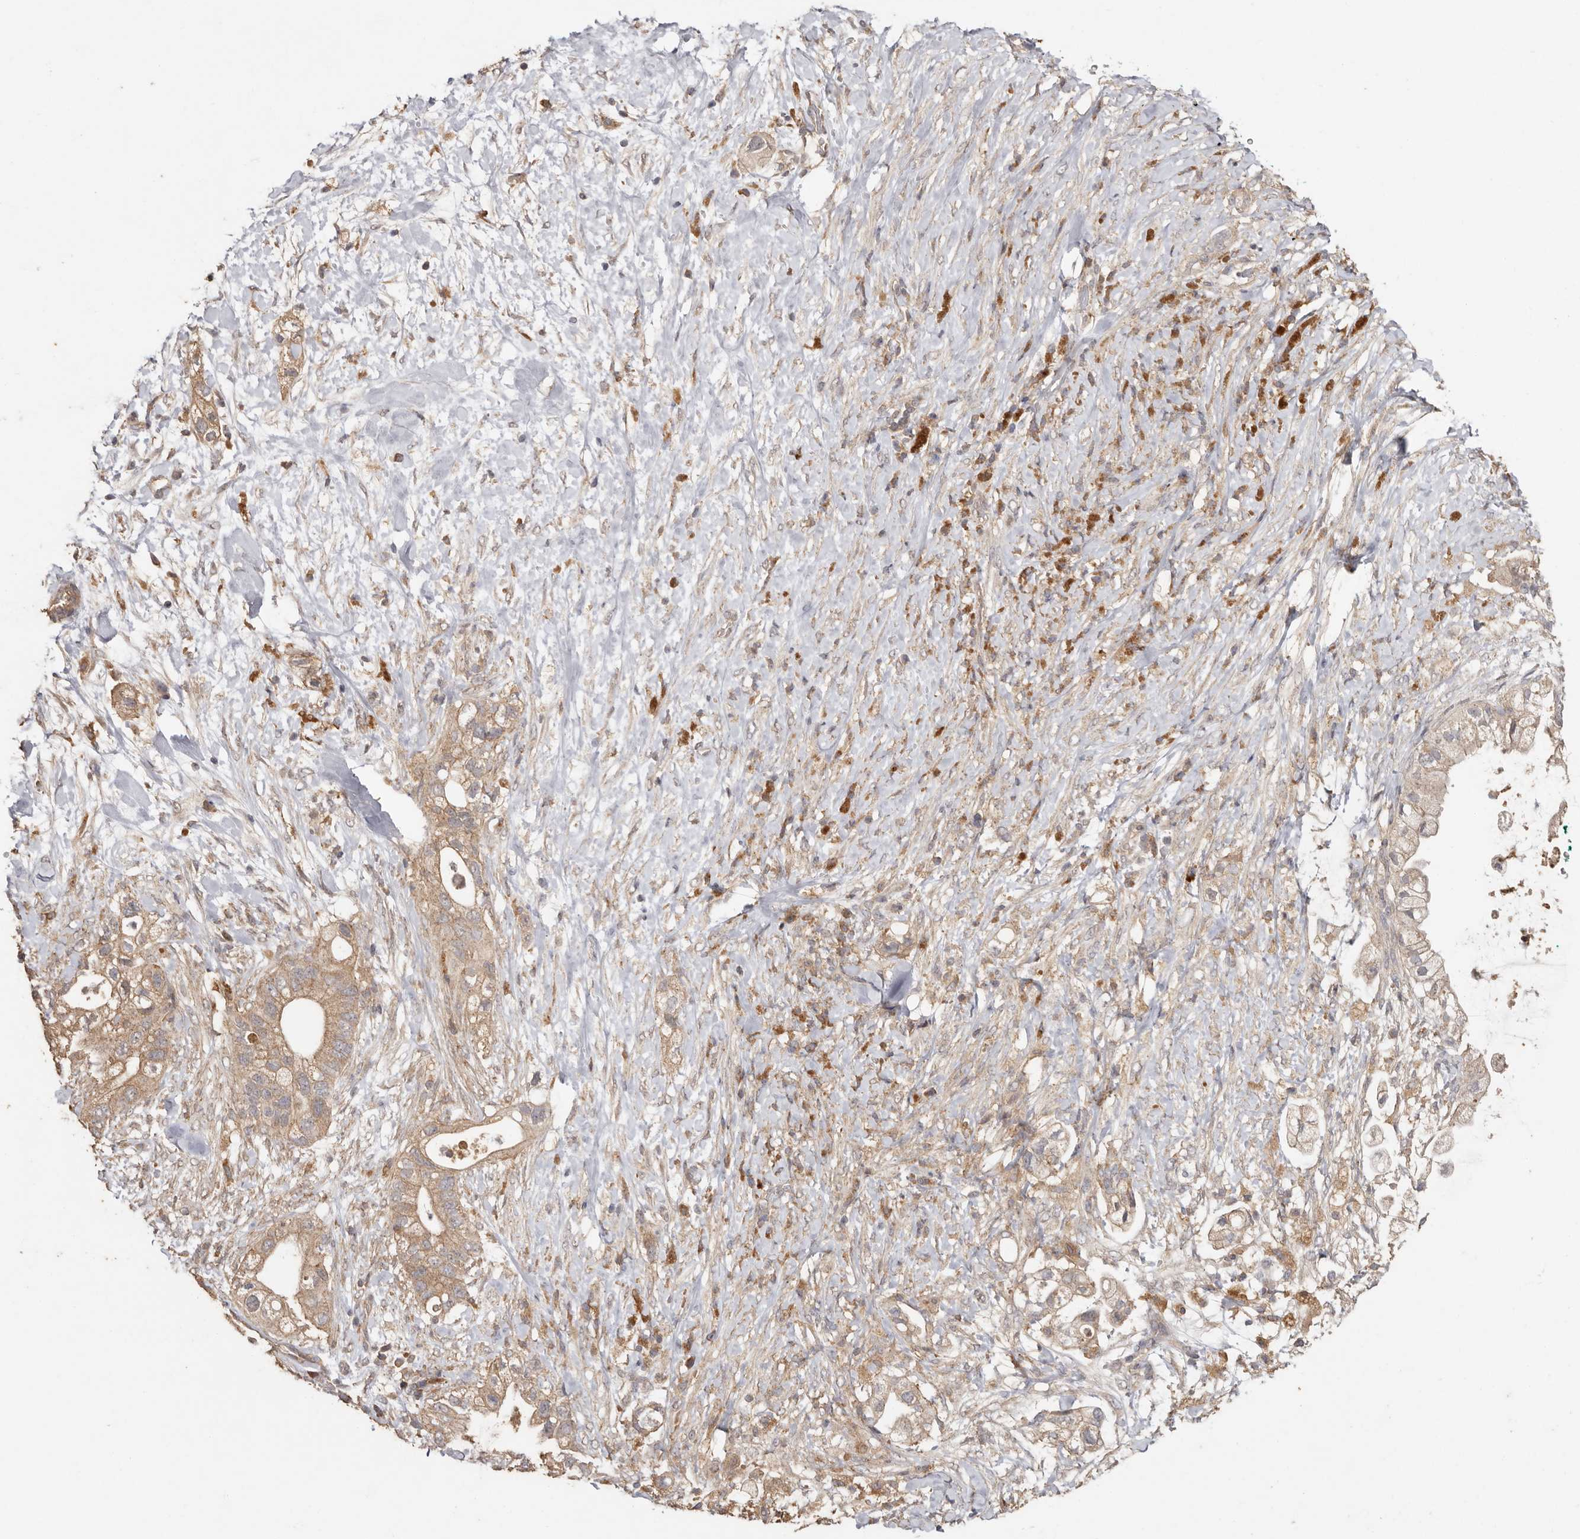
{"staining": {"intensity": "weak", "quantity": ">75%", "location": "cytoplasmic/membranous"}, "tissue": "pancreatic cancer", "cell_type": "Tumor cells", "image_type": "cancer", "snomed": [{"axis": "morphology", "description": "Adenocarcinoma, NOS"}, {"axis": "topography", "description": "Pancreas"}], "caption": "Immunohistochemistry (IHC) (DAB) staining of human adenocarcinoma (pancreatic) reveals weak cytoplasmic/membranous protein staining in about >75% of tumor cells.", "gene": "RWDD1", "patient": {"sex": "male", "age": 53}}